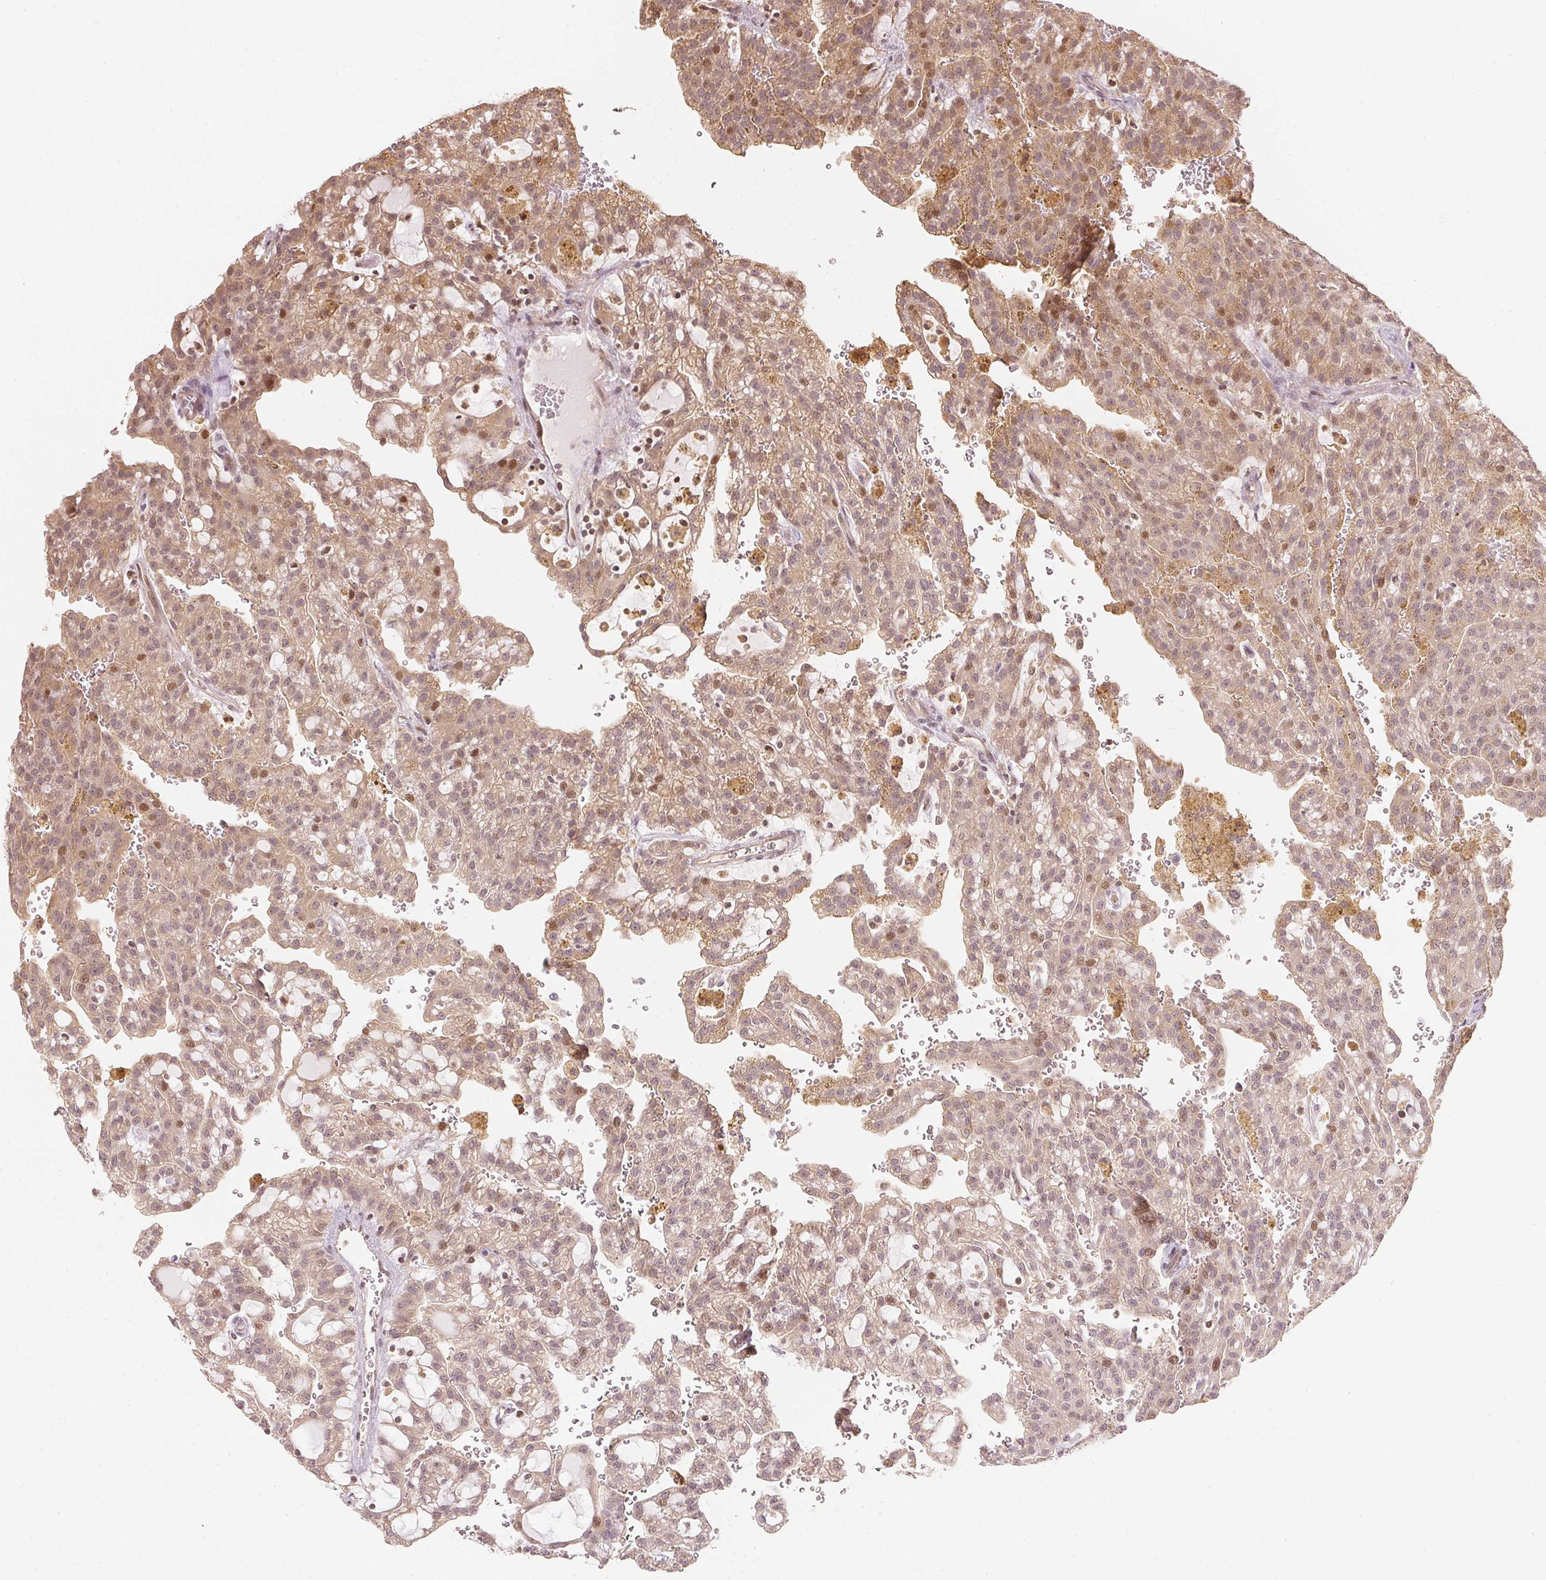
{"staining": {"intensity": "weak", "quantity": "25%-75%", "location": "cytoplasmic/membranous,nuclear"}, "tissue": "renal cancer", "cell_type": "Tumor cells", "image_type": "cancer", "snomed": [{"axis": "morphology", "description": "Adenocarcinoma, NOS"}, {"axis": "topography", "description": "Kidney"}], "caption": "This micrograph shows immunohistochemistry (IHC) staining of human adenocarcinoma (renal), with low weak cytoplasmic/membranous and nuclear expression in approximately 25%-75% of tumor cells.", "gene": "UBE2L3", "patient": {"sex": "male", "age": 63}}